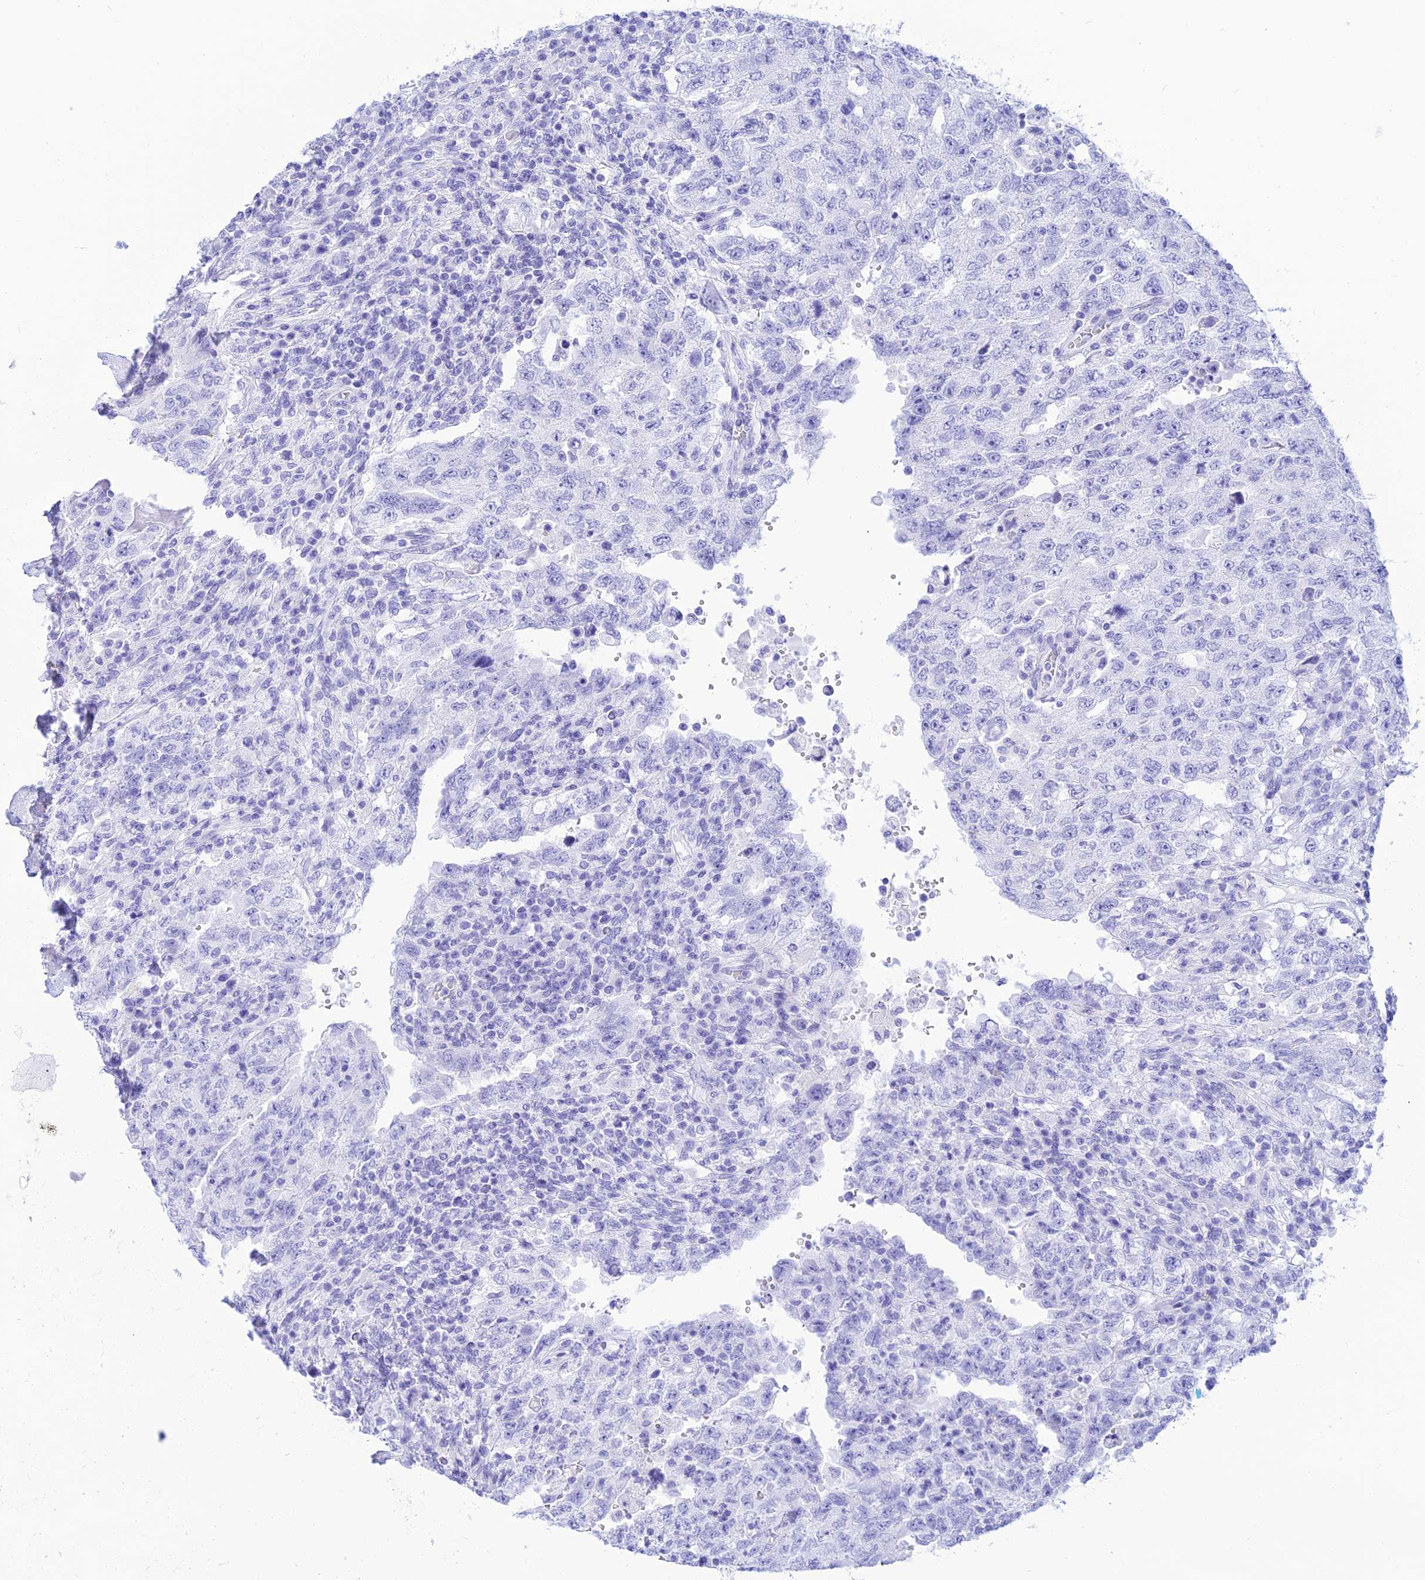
{"staining": {"intensity": "negative", "quantity": "none", "location": "none"}, "tissue": "testis cancer", "cell_type": "Tumor cells", "image_type": "cancer", "snomed": [{"axis": "morphology", "description": "Carcinoma, Embryonal, NOS"}, {"axis": "topography", "description": "Testis"}], "caption": "Immunohistochemistry (IHC) histopathology image of neoplastic tissue: human testis cancer stained with DAB displays no significant protein expression in tumor cells. (DAB immunohistochemistry visualized using brightfield microscopy, high magnification).", "gene": "PRNP", "patient": {"sex": "male", "age": 26}}